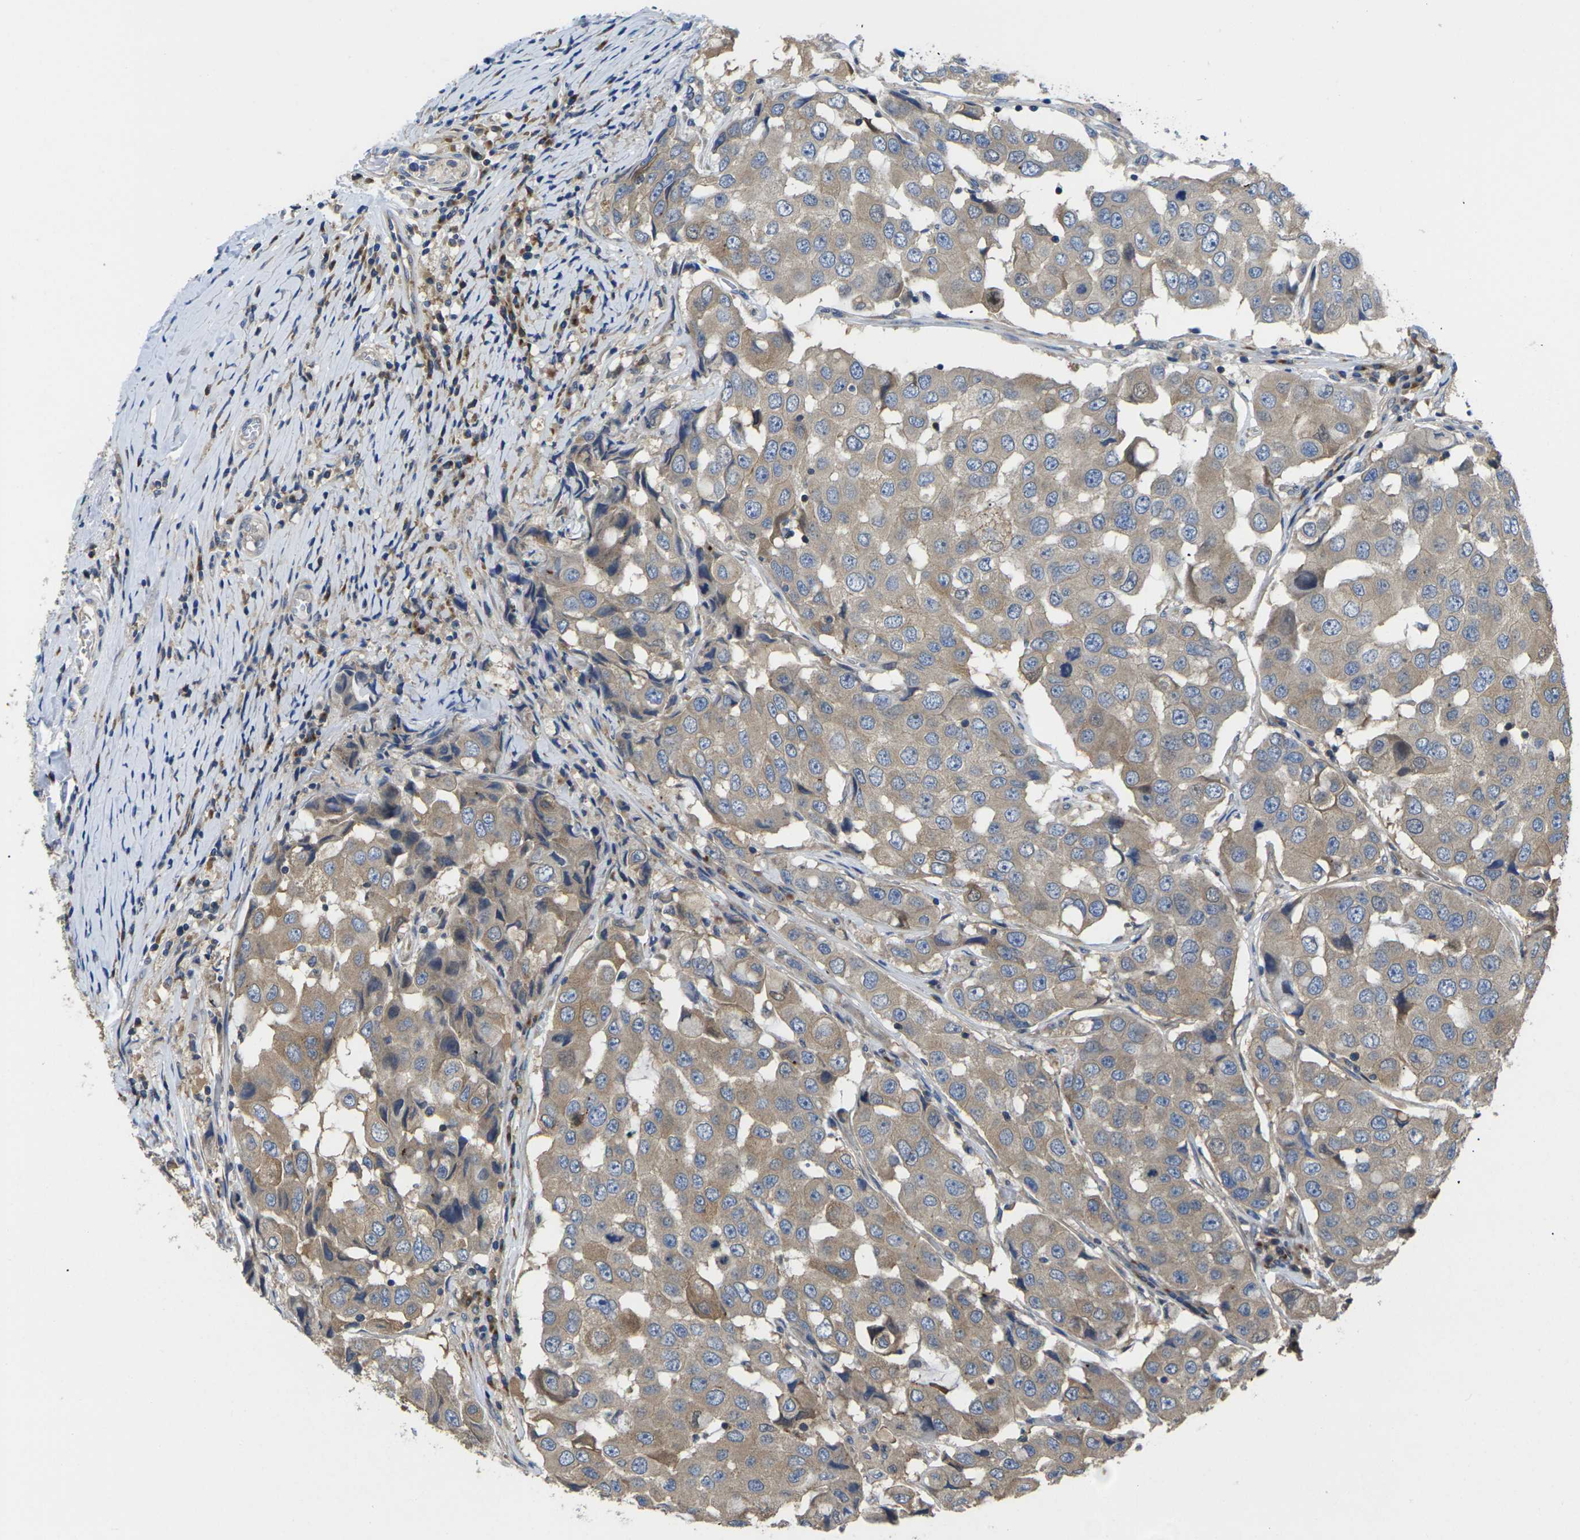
{"staining": {"intensity": "moderate", "quantity": ">75%", "location": "cytoplasmic/membranous"}, "tissue": "breast cancer", "cell_type": "Tumor cells", "image_type": "cancer", "snomed": [{"axis": "morphology", "description": "Duct carcinoma"}, {"axis": "topography", "description": "Breast"}], "caption": "Breast infiltrating ductal carcinoma stained with DAB immunohistochemistry (IHC) demonstrates medium levels of moderate cytoplasmic/membranous staining in about >75% of tumor cells.", "gene": "TMCC2", "patient": {"sex": "female", "age": 27}}